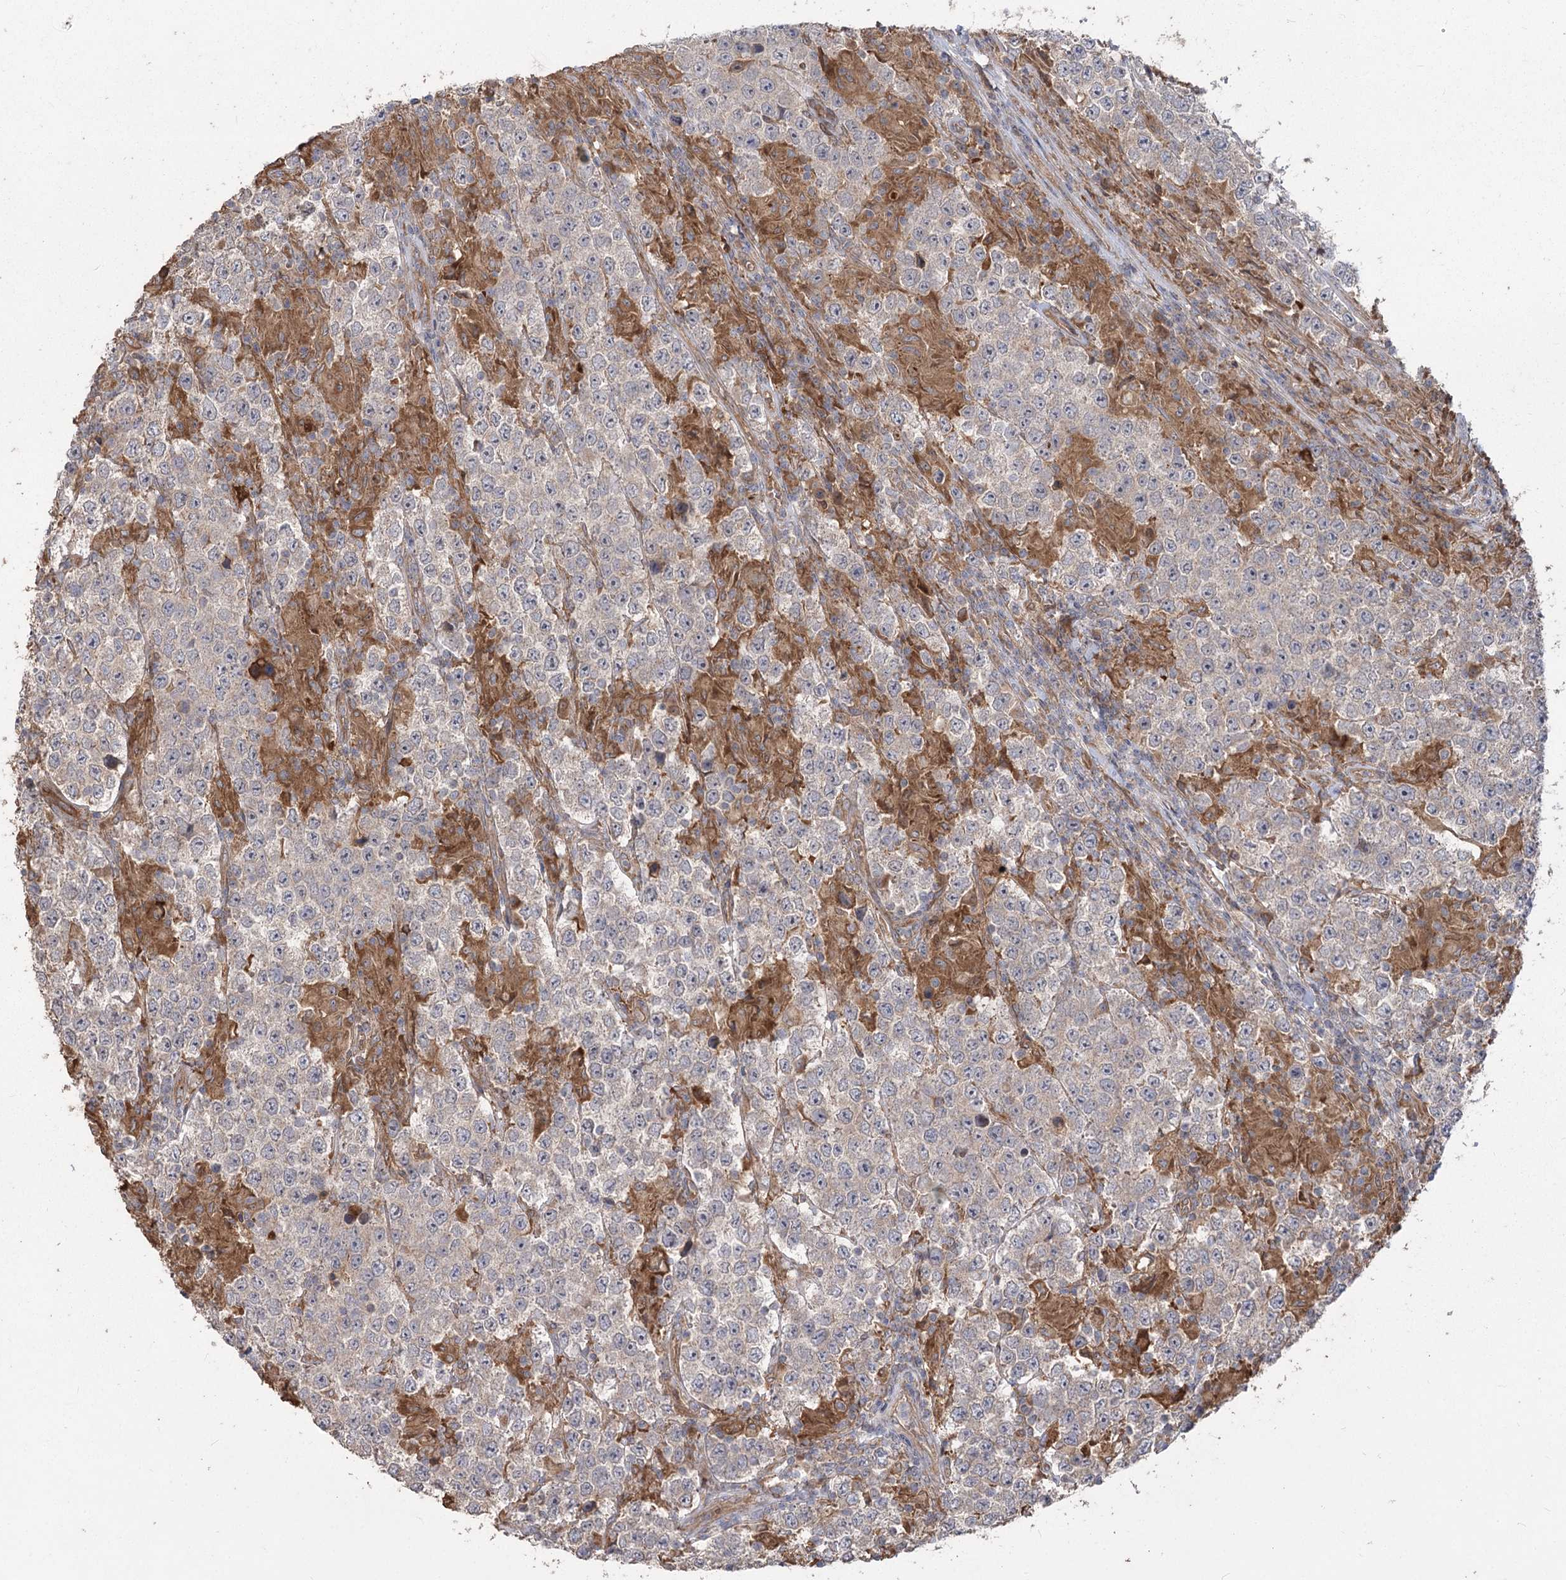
{"staining": {"intensity": "weak", "quantity": "25%-75%", "location": "cytoplasmic/membranous"}, "tissue": "testis cancer", "cell_type": "Tumor cells", "image_type": "cancer", "snomed": [{"axis": "morphology", "description": "Normal tissue, NOS"}, {"axis": "morphology", "description": "Urothelial carcinoma, High grade"}, {"axis": "morphology", "description": "Seminoma, NOS"}, {"axis": "morphology", "description": "Carcinoma, Embryonal, NOS"}, {"axis": "topography", "description": "Urinary bladder"}, {"axis": "topography", "description": "Testis"}], "caption": "Testis cancer stained with IHC shows weak cytoplasmic/membranous positivity in approximately 25%-75% of tumor cells. The staining is performed using DAB brown chromogen to label protein expression. The nuclei are counter-stained blue using hematoxylin.", "gene": "RIN2", "patient": {"sex": "male", "age": 41}}